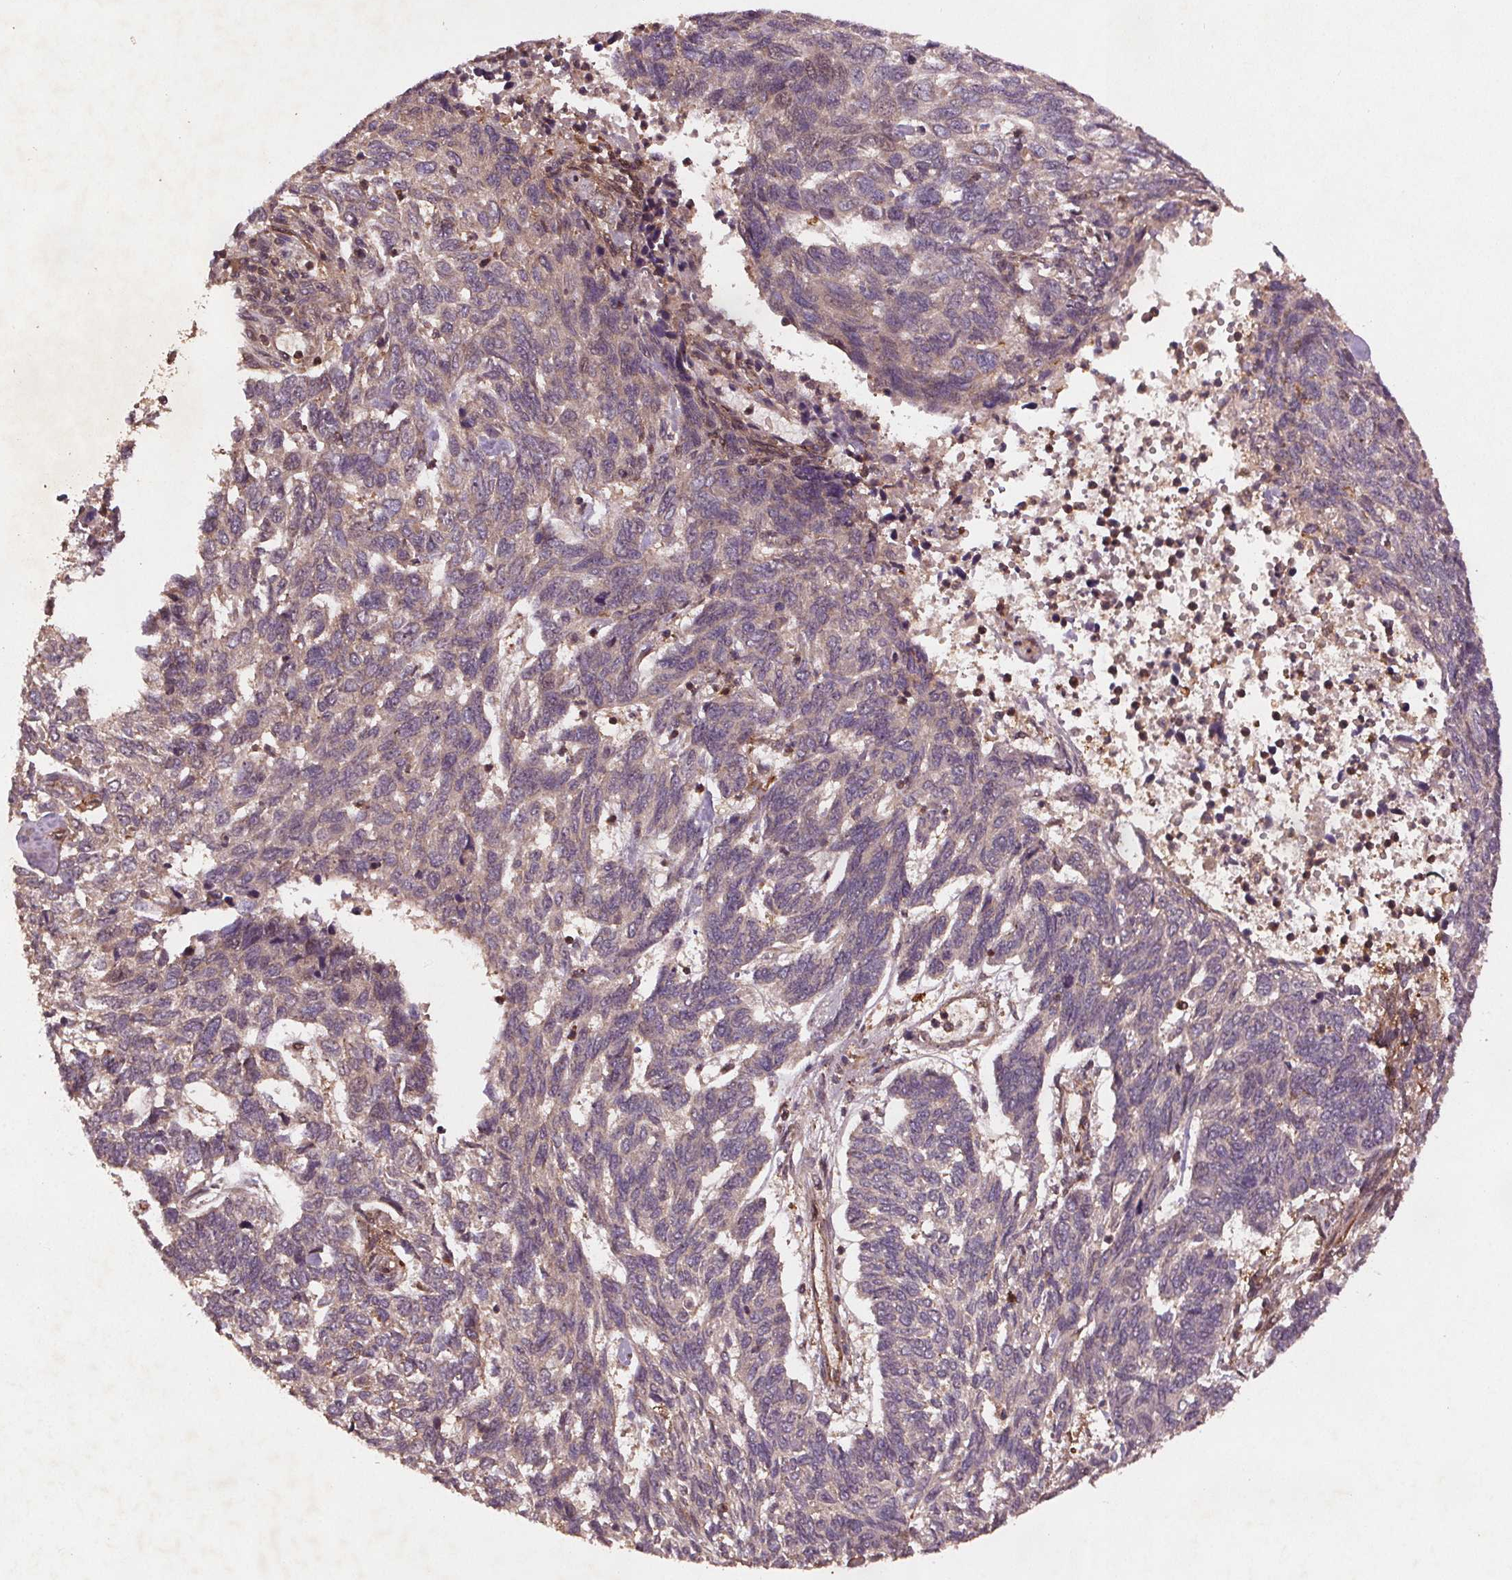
{"staining": {"intensity": "weak", "quantity": "<25%", "location": "cytoplasmic/membranous"}, "tissue": "skin cancer", "cell_type": "Tumor cells", "image_type": "cancer", "snomed": [{"axis": "morphology", "description": "Basal cell carcinoma"}, {"axis": "topography", "description": "Skin"}], "caption": "Micrograph shows no protein expression in tumor cells of basal cell carcinoma (skin) tissue. The staining was performed using DAB (3,3'-diaminobenzidine) to visualize the protein expression in brown, while the nuclei were stained in blue with hematoxylin (Magnification: 20x).", "gene": "SEC14L2", "patient": {"sex": "female", "age": 65}}